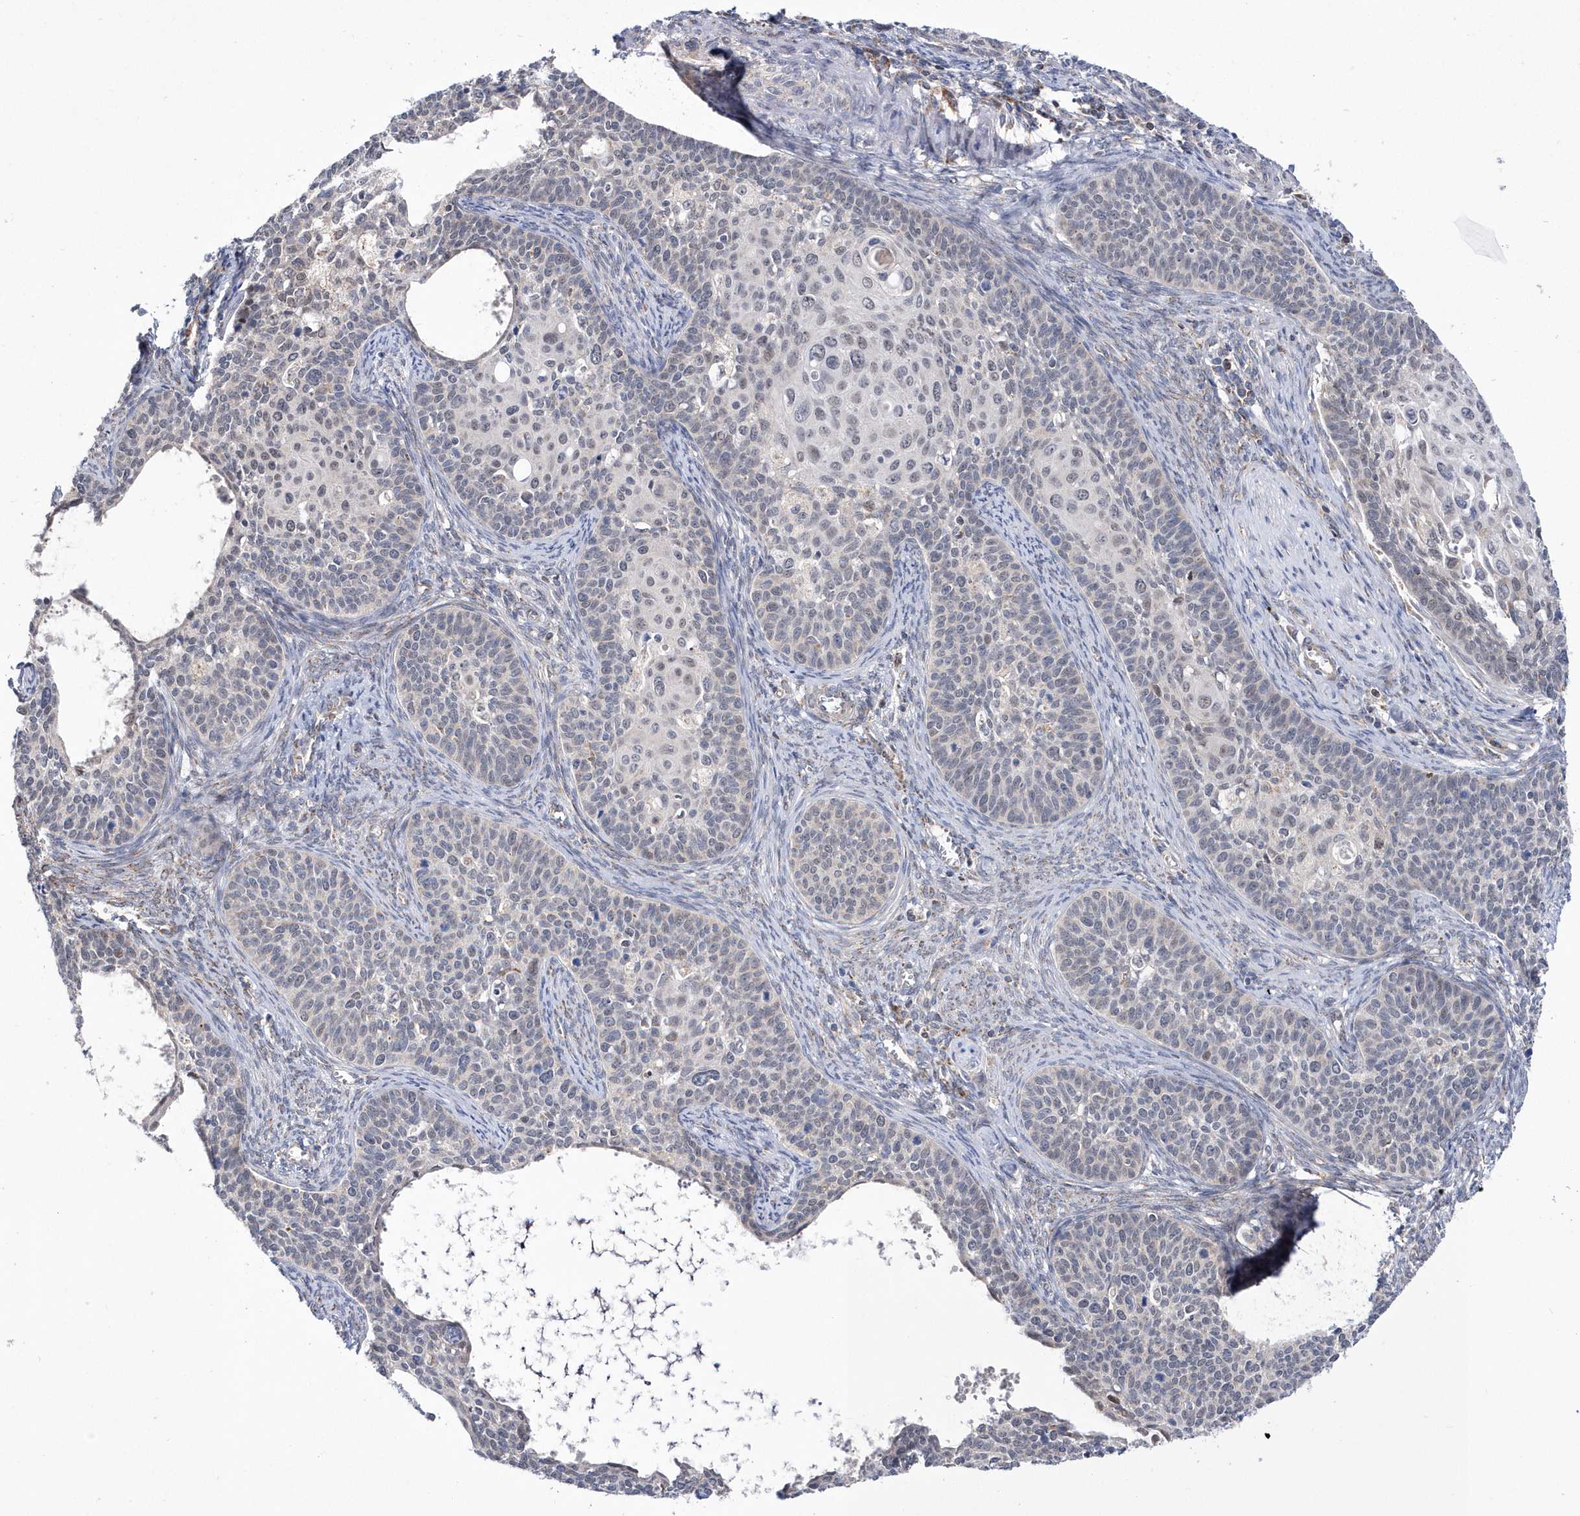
{"staining": {"intensity": "negative", "quantity": "none", "location": "none"}, "tissue": "cervical cancer", "cell_type": "Tumor cells", "image_type": "cancer", "snomed": [{"axis": "morphology", "description": "Squamous cell carcinoma, NOS"}, {"axis": "topography", "description": "Cervix"}], "caption": "This is an immunohistochemistry photomicrograph of human squamous cell carcinoma (cervical). There is no staining in tumor cells.", "gene": "SPATA5", "patient": {"sex": "female", "age": 33}}